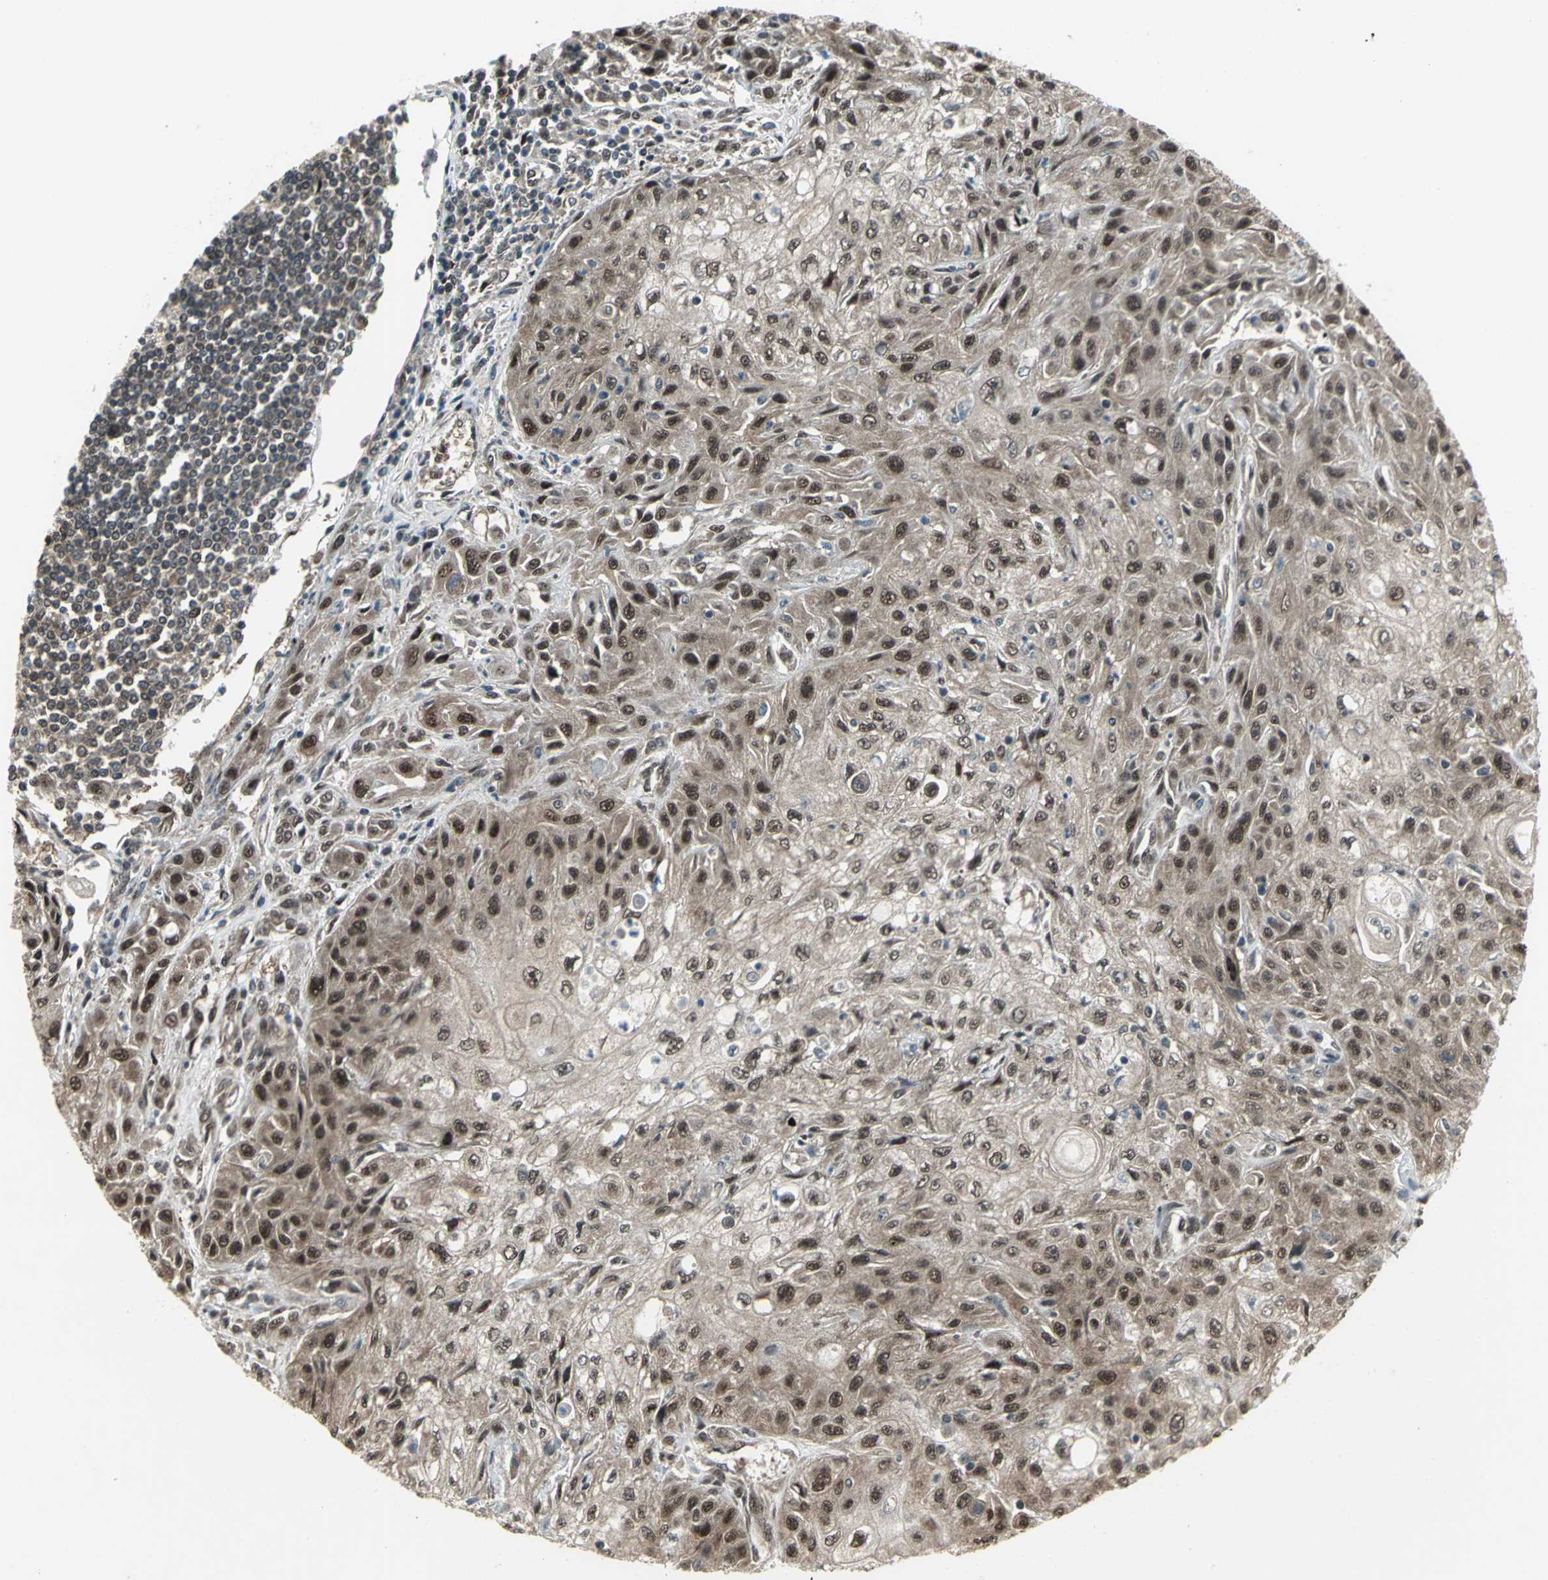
{"staining": {"intensity": "weak", "quantity": ">75%", "location": "cytoplasmic/membranous,nuclear"}, "tissue": "skin cancer", "cell_type": "Tumor cells", "image_type": "cancer", "snomed": [{"axis": "morphology", "description": "Squamous cell carcinoma, NOS"}, {"axis": "topography", "description": "Skin"}], "caption": "Weak cytoplasmic/membranous and nuclear staining is seen in about >75% of tumor cells in squamous cell carcinoma (skin).", "gene": "COPS5", "patient": {"sex": "male", "age": 75}}